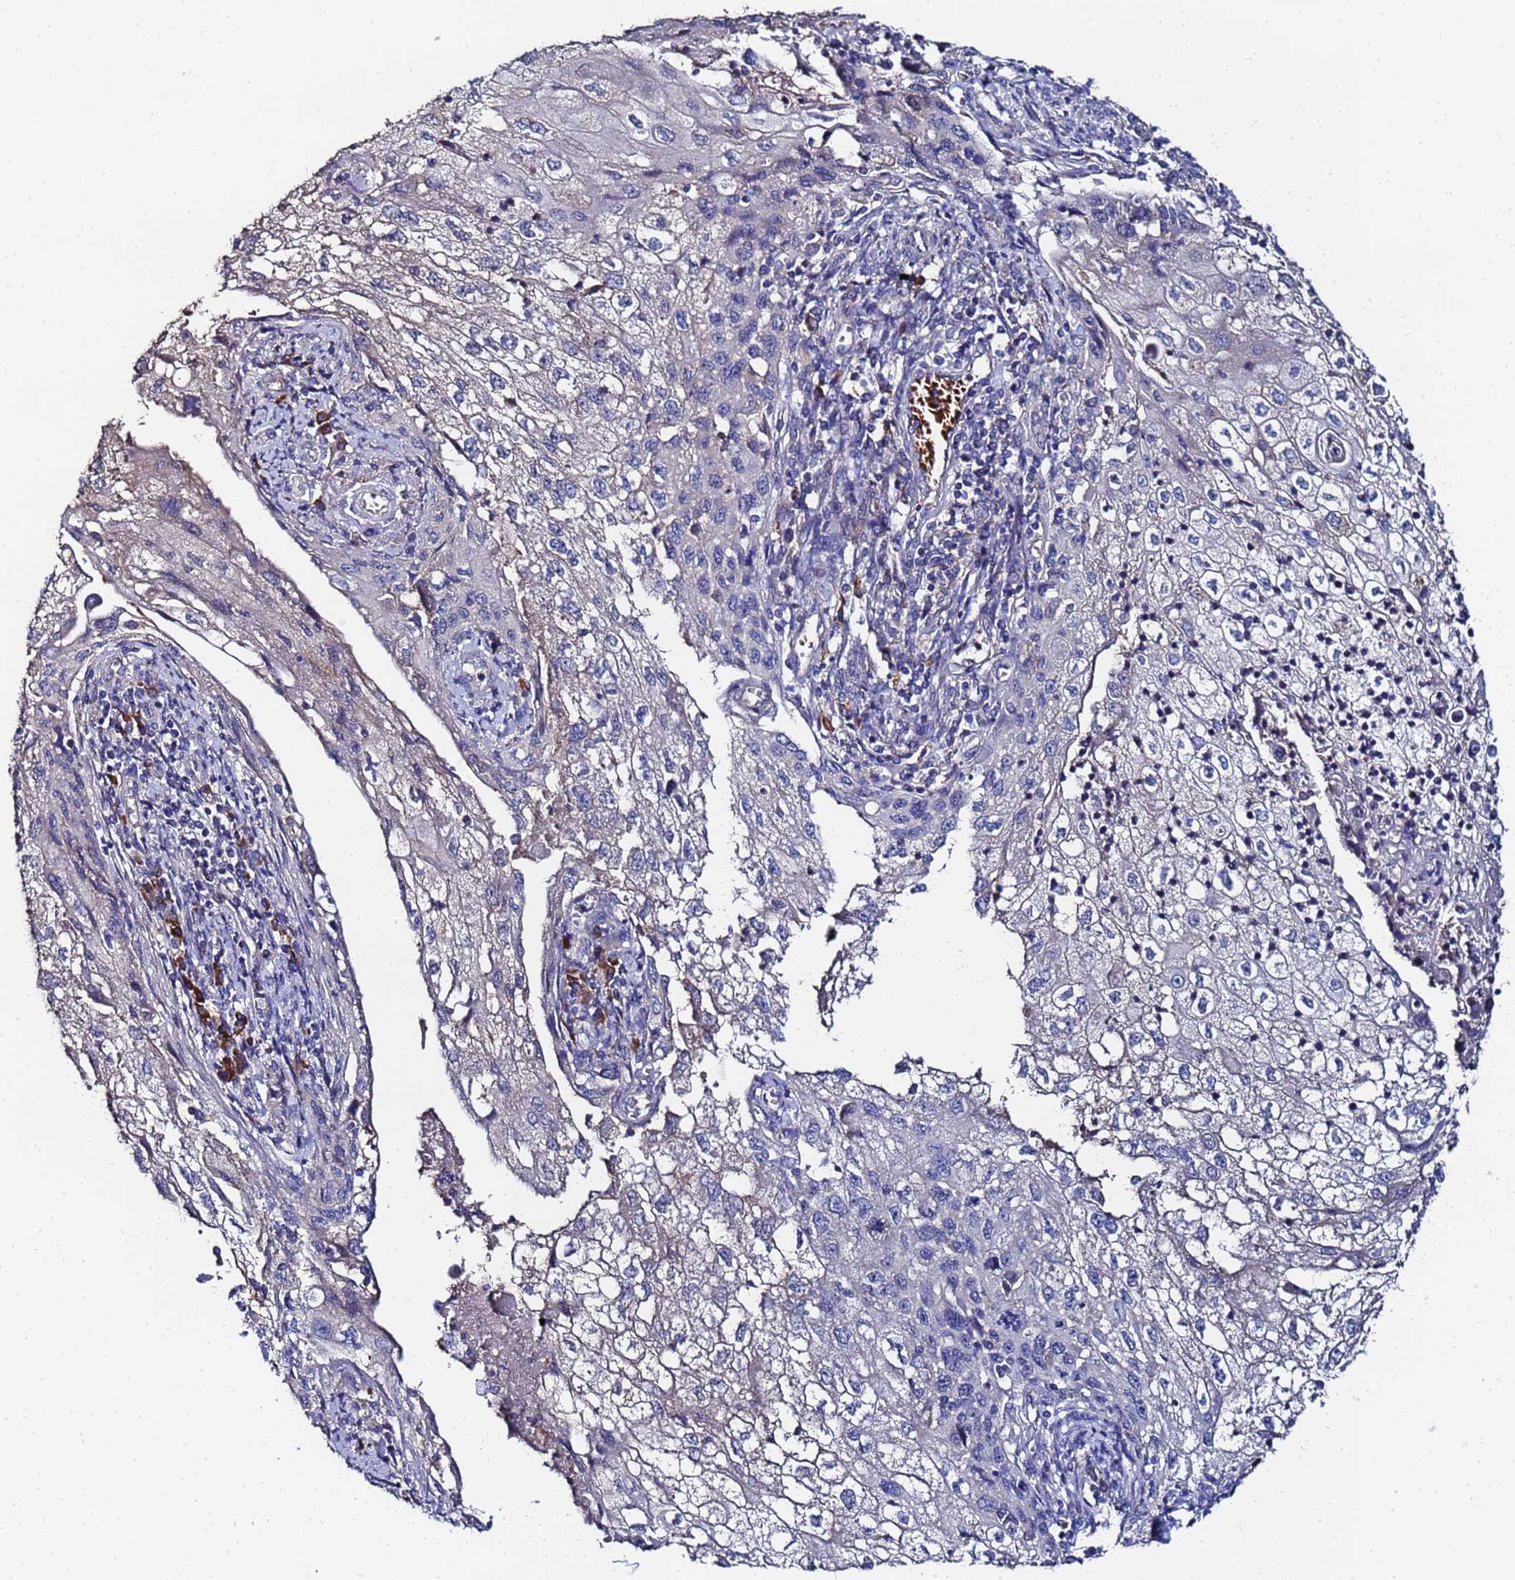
{"staining": {"intensity": "negative", "quantity": "none", "location": "none"}, "tissue": "cervical cancer", "cell_type": "Tumor cells", "image_type": "cancer", "snomed": [{"axis": "morphology", "description": "Squamous cell carcinoma, NOS"}, {"axis": "topography", "description": "Cervix"}], "caption": "Immunohistochemistry (IHC) of human cervical squamous cell carcinoma exhibits no positivity in tumor cells.", "gene": "TCP10L", "patient": {"sex": "female", "age": 67}}